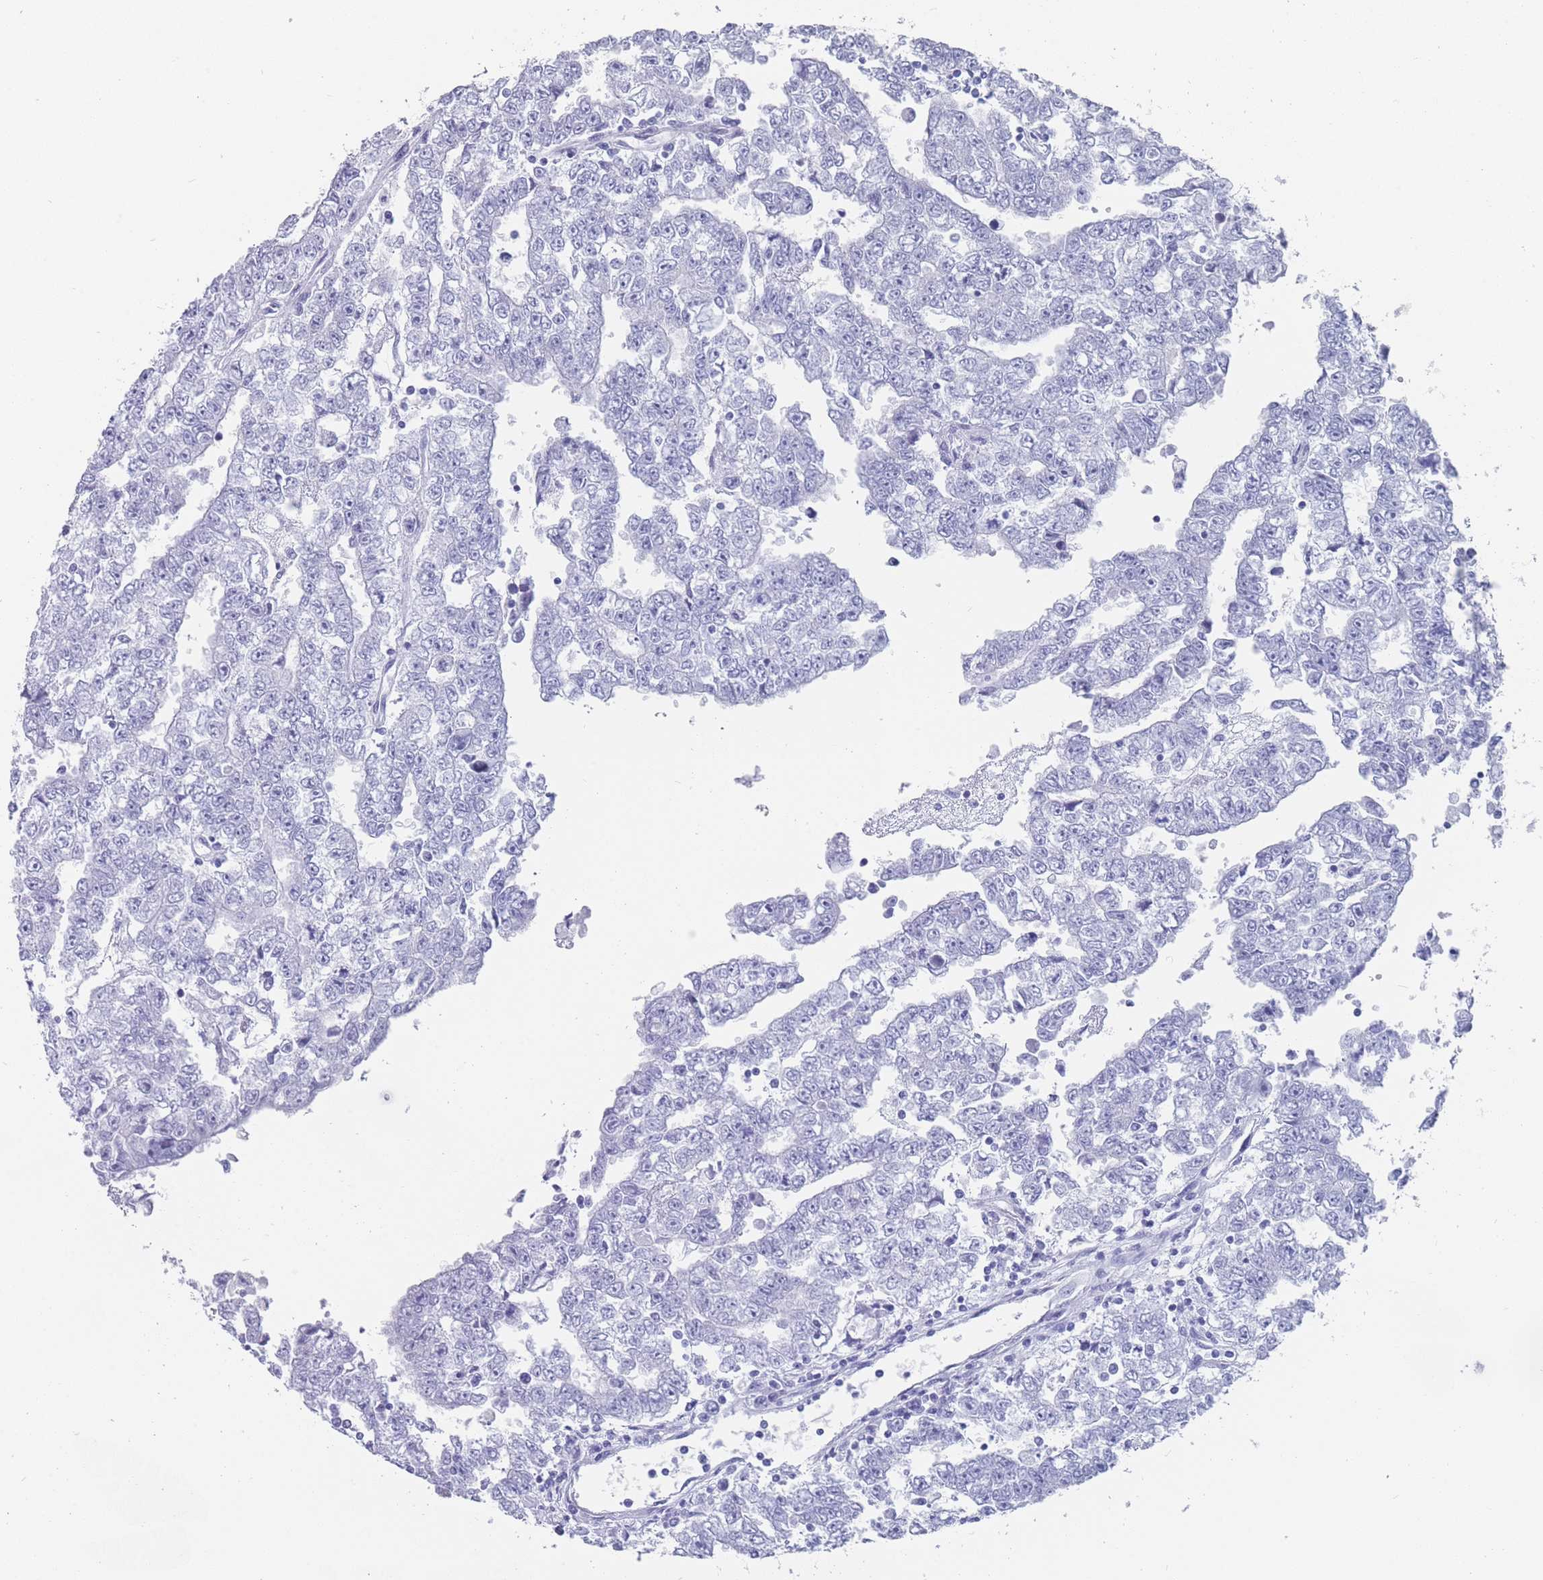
{"staining": {"intensity": "negative", "quantity": "none", "location": "none"}, "tissue": "testis cancer", "cell_type": "Tumor cells", "image_type": "cancer", "snomed": [{"axis": "morphology", "description": "Carcinoma, Embryonal, NOS"}, {"axis": "topography", "description": "Testis"}], "caption": "A high-resolution image shows immunohistochemistry staining of testis embryonal carcinoma, which reveals no significant expression in tumor cells.", "gene": "CYP51A1", "patient": {"sex": "male", "age": 25}}